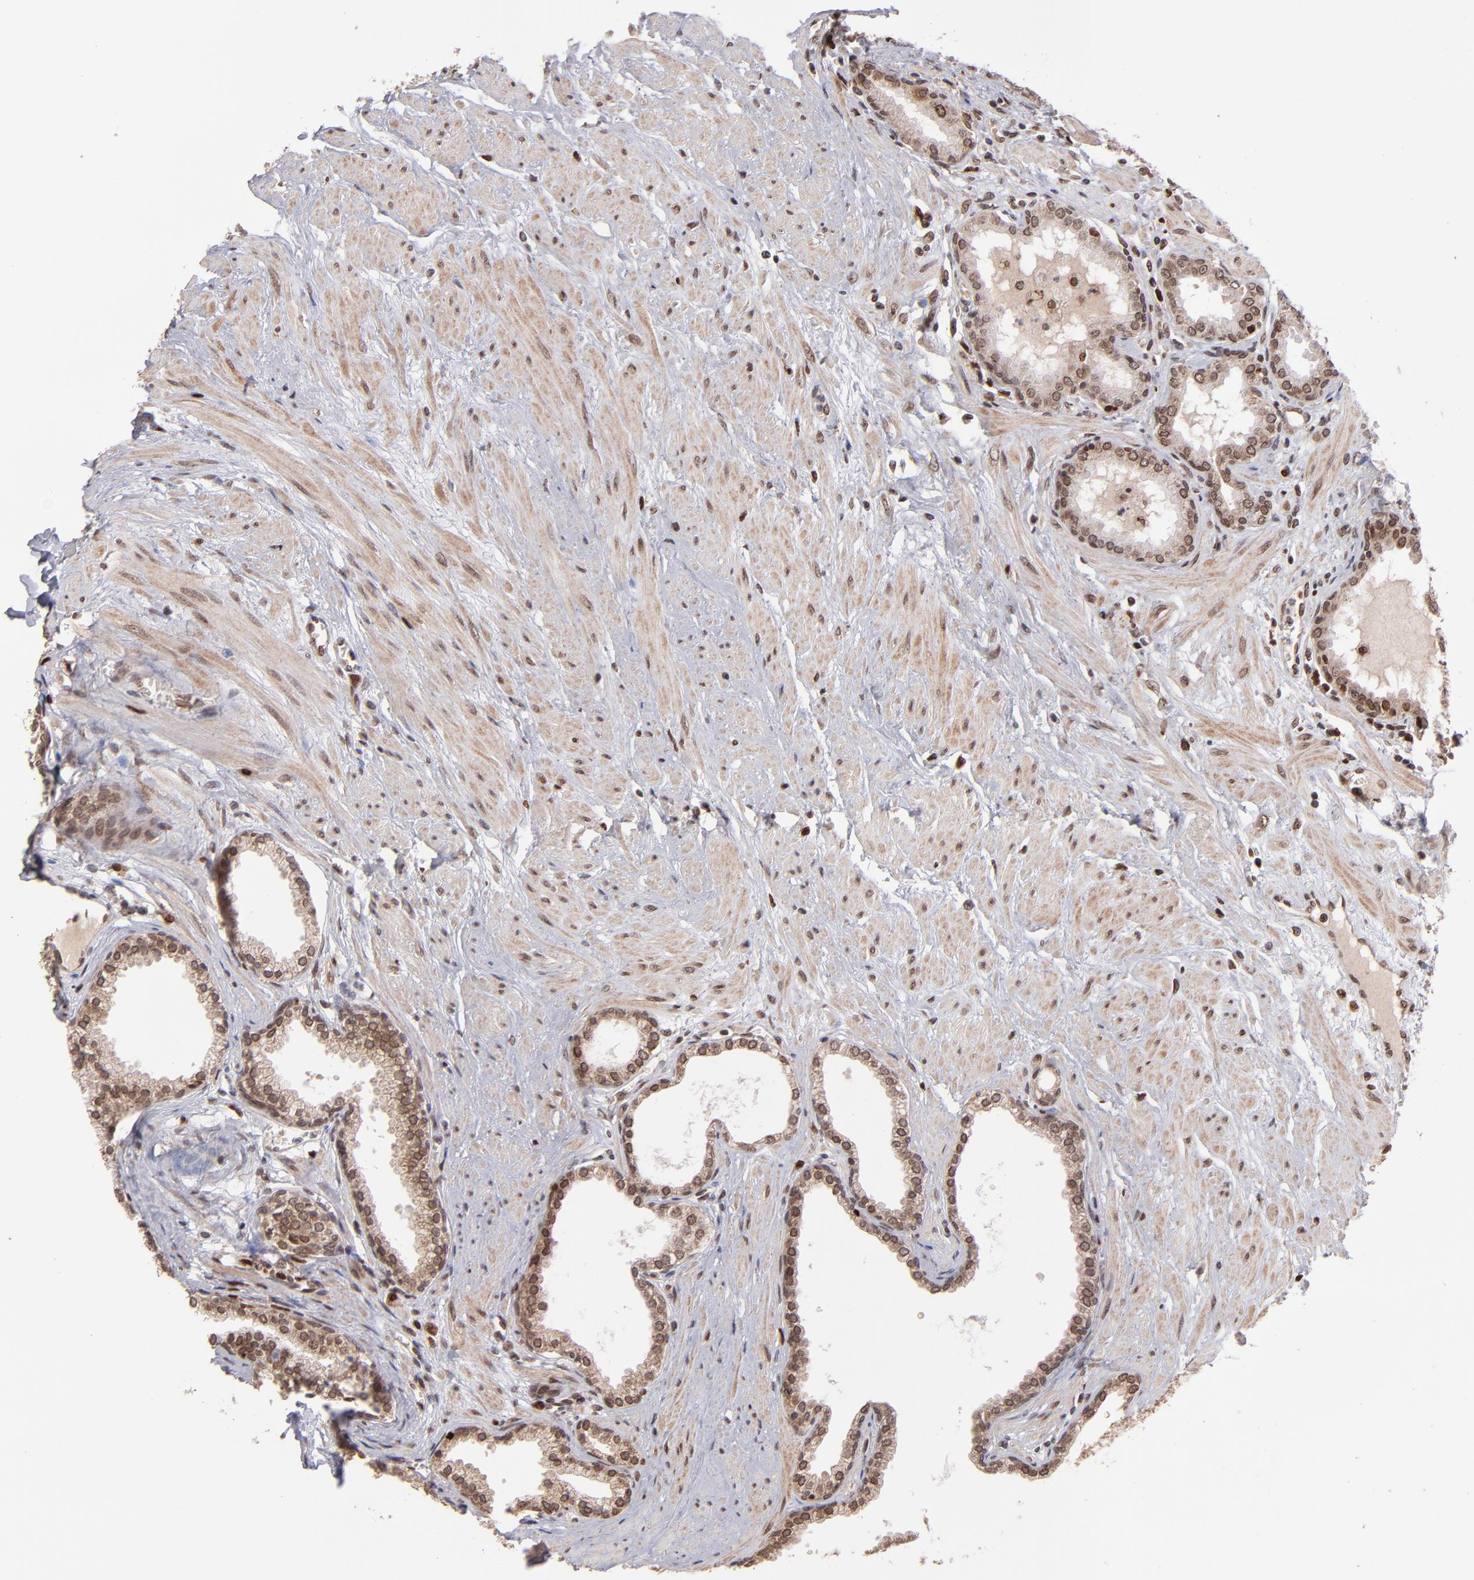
{"staining": {"intensity": "moderate", "quantity": ">75%", "location": "cytoplasmic/membranous,nuclear"}, "tissue": "prostate", "cell_type": "Glandular cells", "image_type": "normal", "snomed": [{"axis": "morphology", "description": "Normal tissue, NOS"}, {"axis": "topography", "description": "Prostate"}], "caption": "The histopathology image reveals immunohistochemical staining of normal prostate. There is moderate cytoplasmic/membranous,nuclear positivity is identified in approximately >75% of glandular cells. The staining was performed using DAB (3,3'-diaminobenzidine) to visualize the protein expression in brown, while the nuclei were stained in blue with hematoxylin (Magnification: 20x).", "gene": "TOP1MT", "patient": {"sex": "male", "age": 64}}